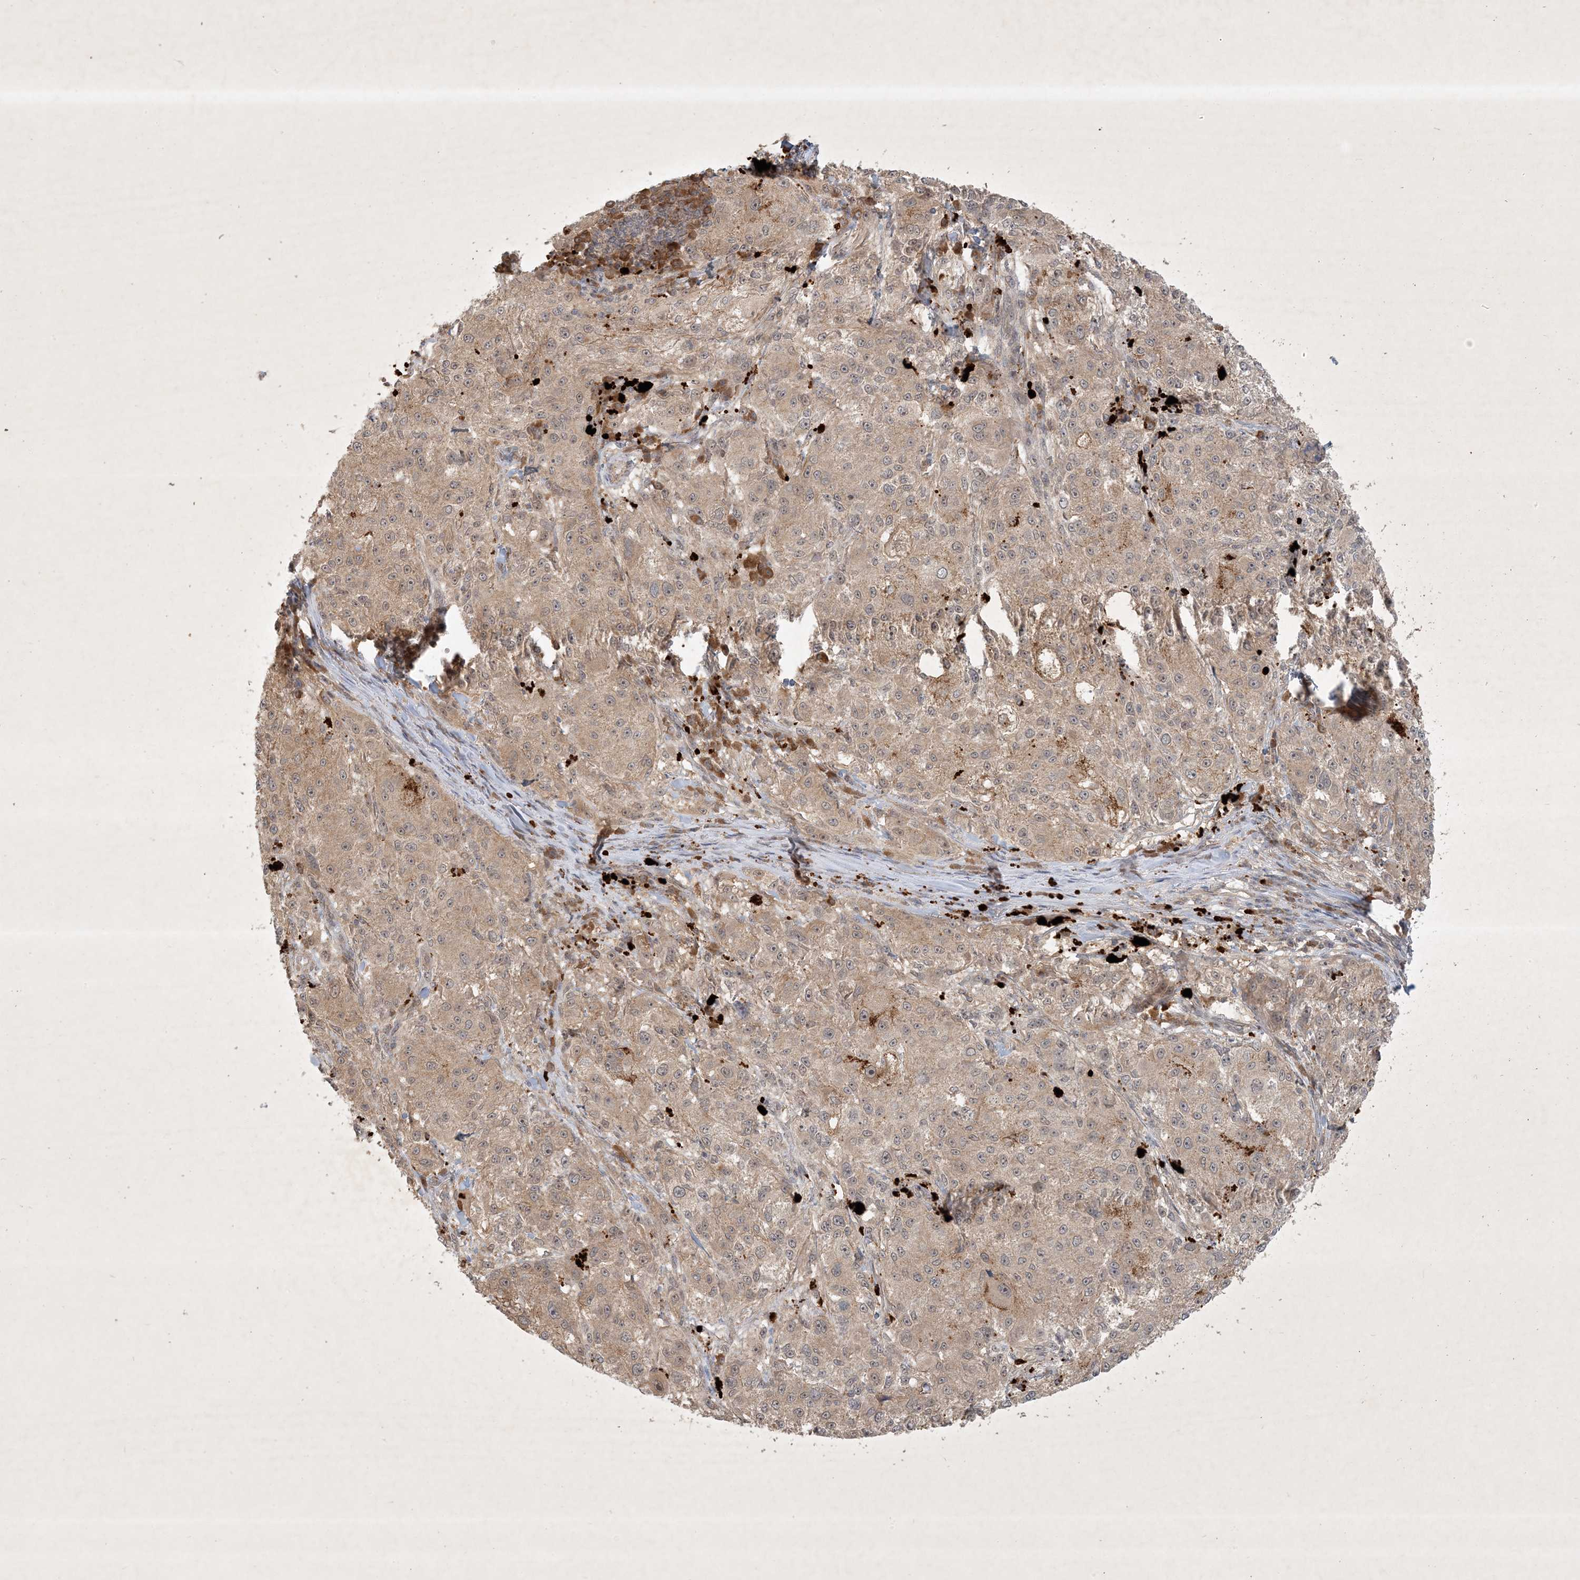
{"staining": {"intensity": "weak", "quantity": ">75%", "location": "cytoplasmic/membranous"}, "tissue": "melanoma", "cell_type": "Tumor cells", "image_type": "cancer", "snomed": [{"axis": "morphology", "description": "Necrosis, NOS"}, {"axis": "morphology", "description": "Malignant melanoma, NOS"}, {"axis": "topography", "description": "Skin"}], "caption": "Approximately >75% of tumor cells in melanoma exhibit weak cytoplasmic/membranous protein expression as visualized by brown immunohistochemical staining.", "gene": "ZCCHC4", "patient": {"sex": "female", "age": 87}}